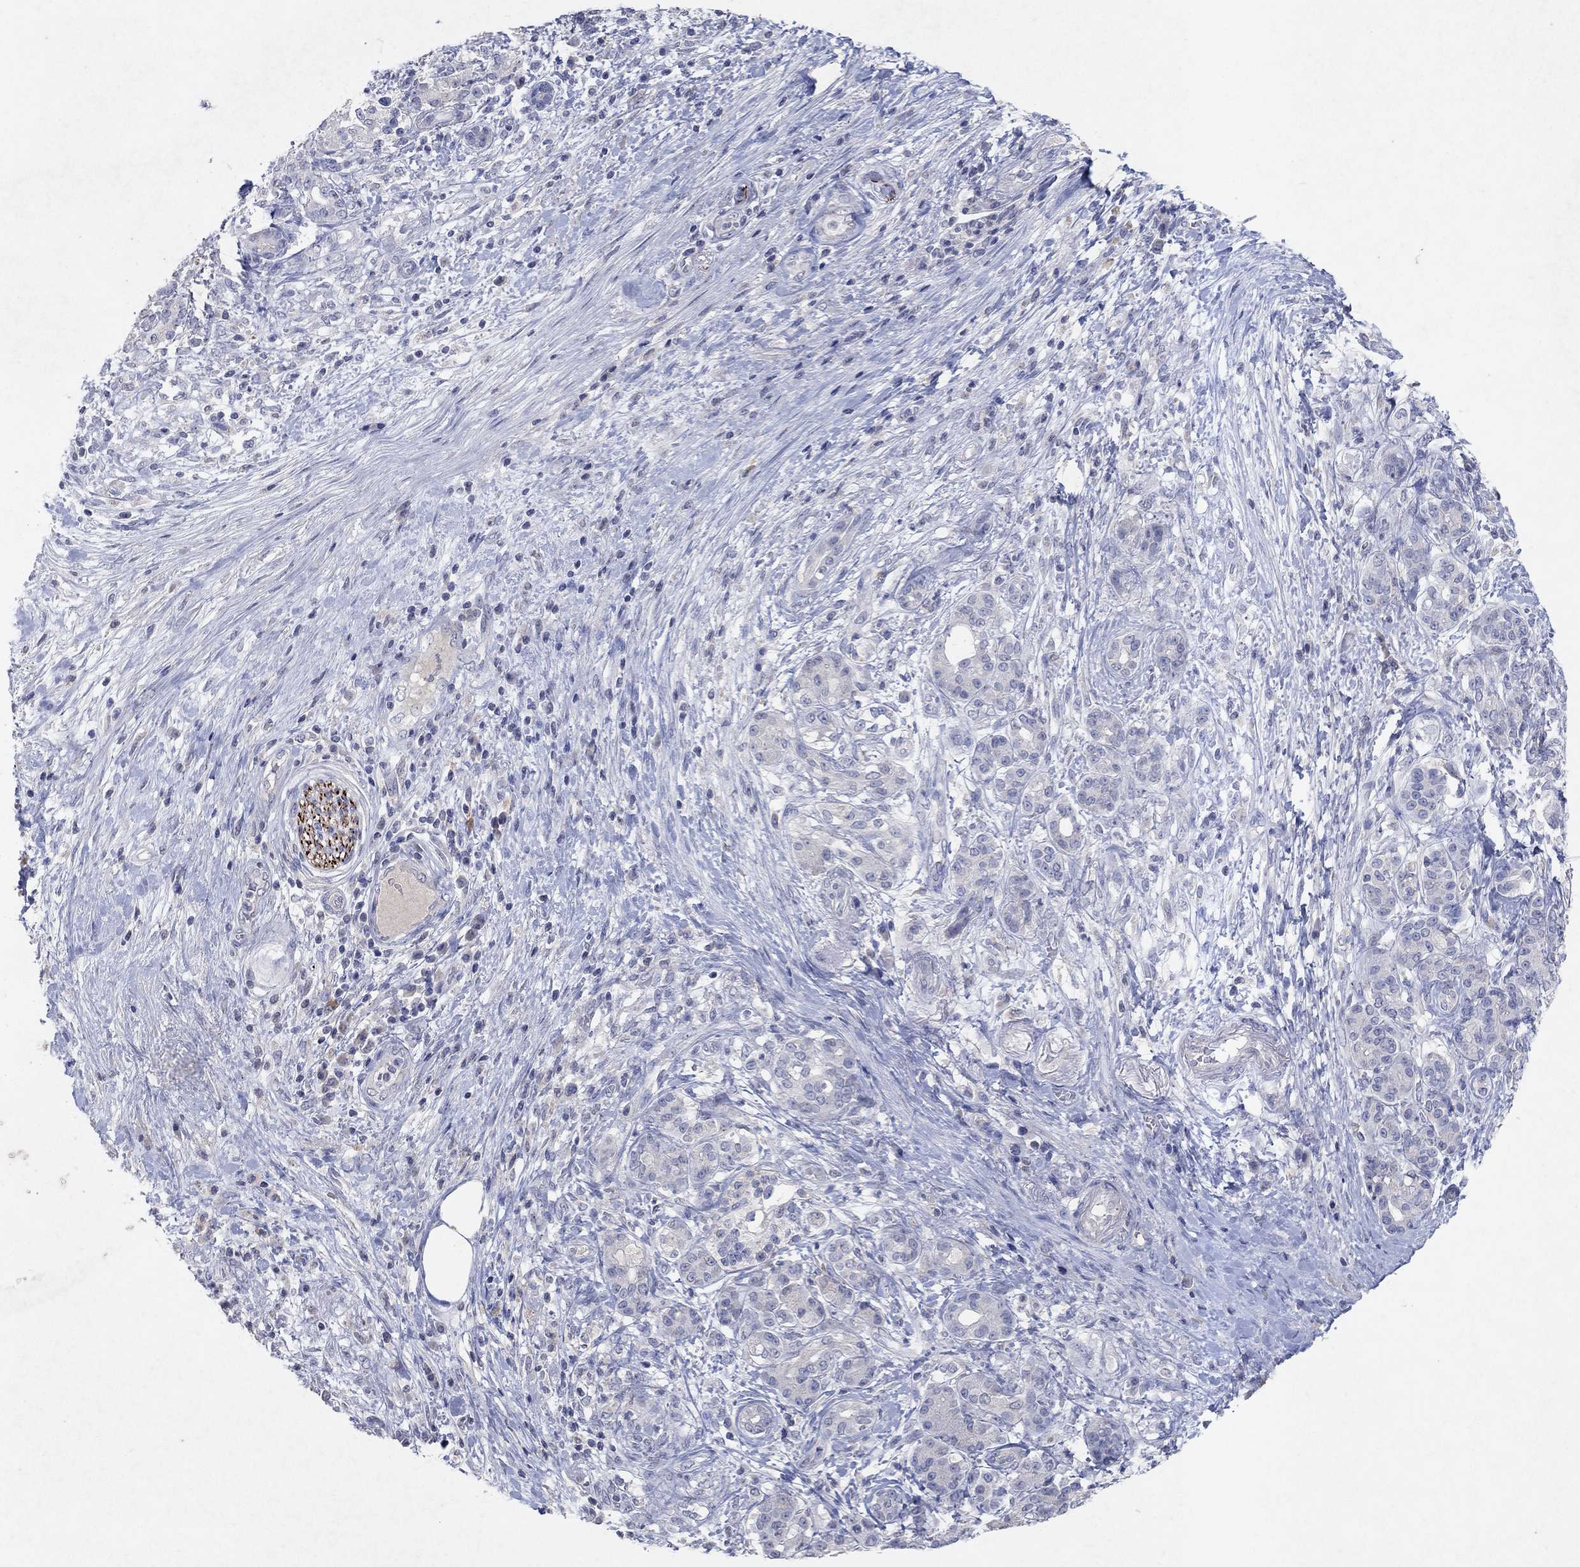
{"staining": {"intensity": "negative", "quantity": "none", "location": "none"}, "tissue": "pancreatic cancer", "cell_type": "Tumor cells", "image_type": "cancer", "snomed": [{"axis": "morphology", "description": "Adenocarcinoma, NOS"}, {"axis": "topography", "description": "Pancreas"}], "caption": "Immunohistochemical staining of human pancreatic adenocarcinoma reveals no significant expression in tumor cells.", "gene": "KRT40", "patient": {"sex": "female", "age": 73}}